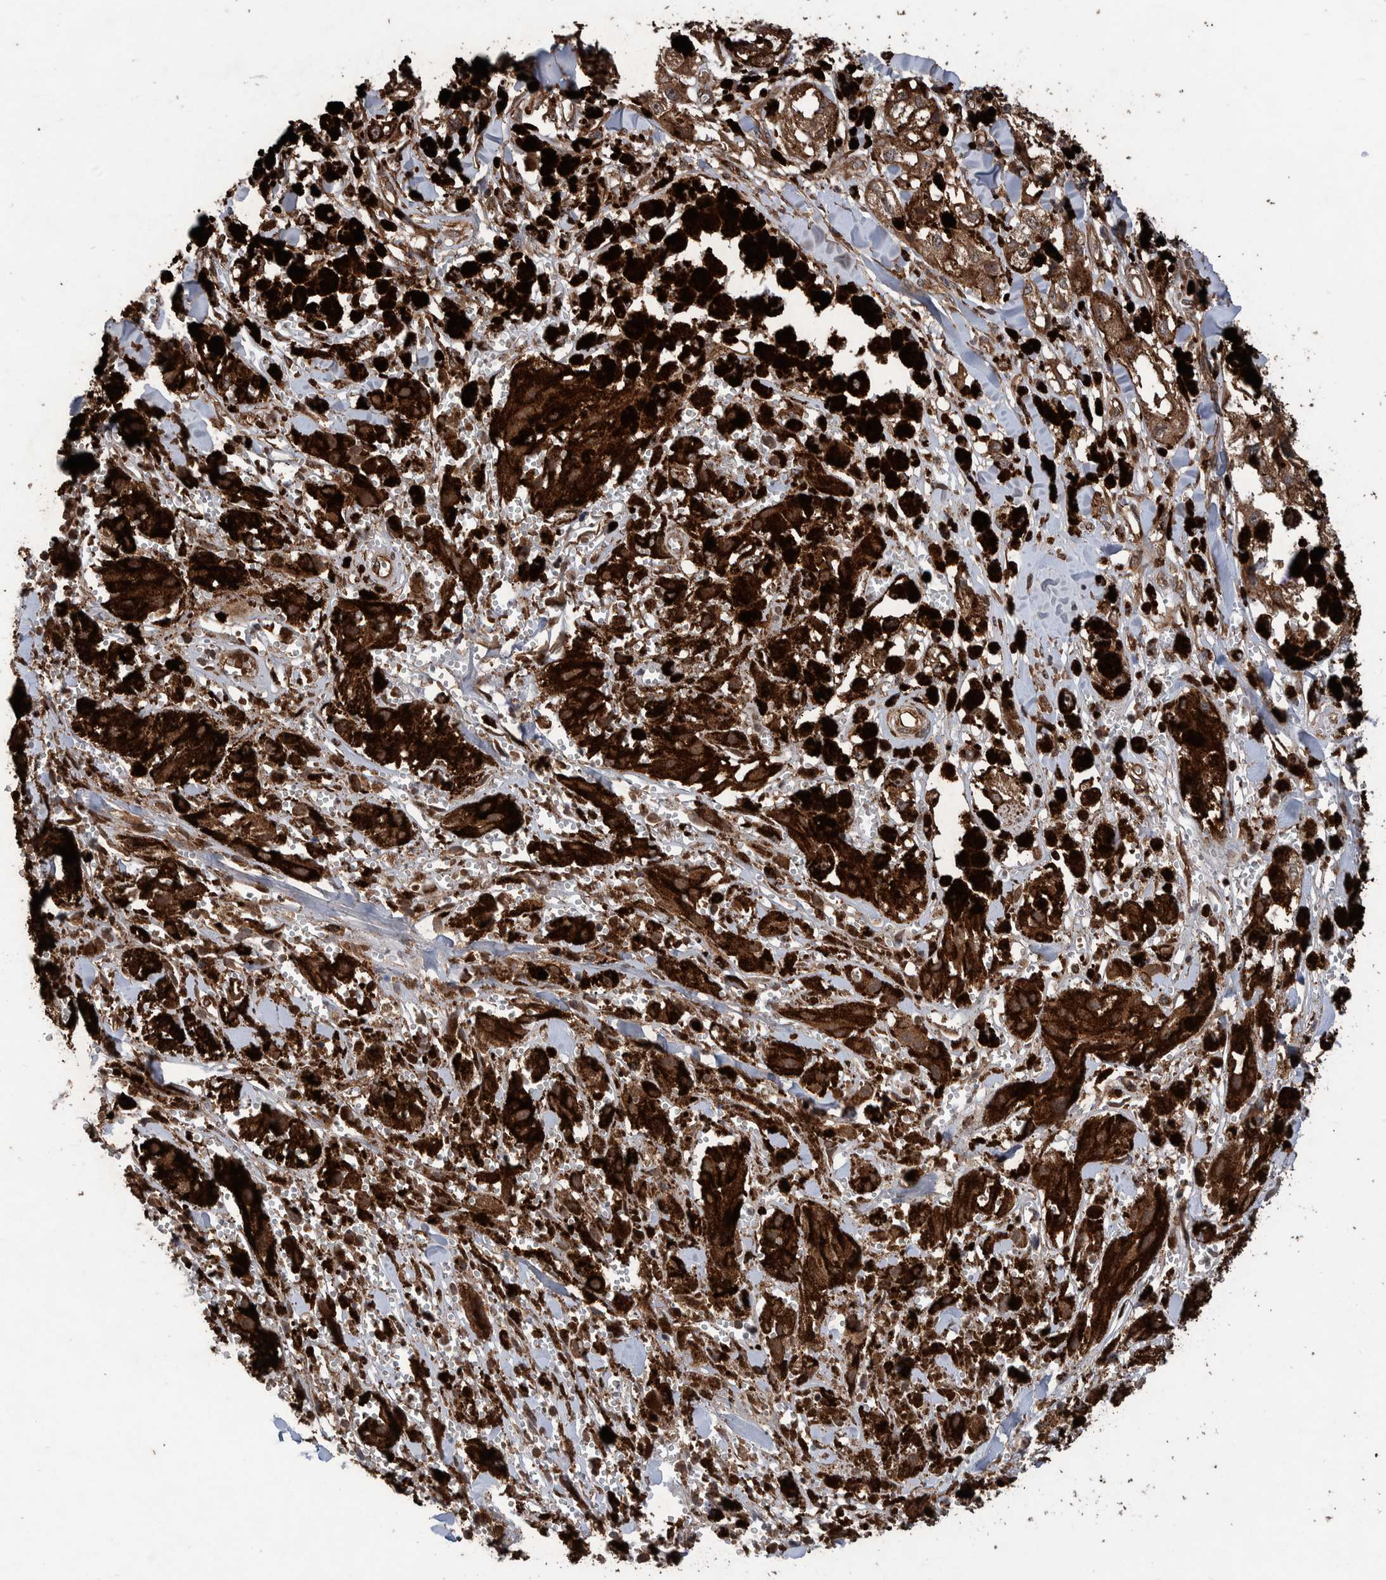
{"staining": {"intensity": "strong", "quantity": ">75%", "location": "cytoplasmic/membranous"}, "tissue": "melanoma", "cell_type": "Tumor cells", "image_type": "cancer", "snomed": [{"axis": "morphology", "description": "Malignant melanoma, NOS"}, {"axis": "topography", "description": "Skin"}], "caption": "A micrograph of melanoma stained for a protein displays strong cytoplasmic/membranous brown staining in tumor cells. (Brightfield microscopy of DAB IHC at high magnification).", "gene": "TRIM16", "patient": {"sex": "male", "age": 88}}